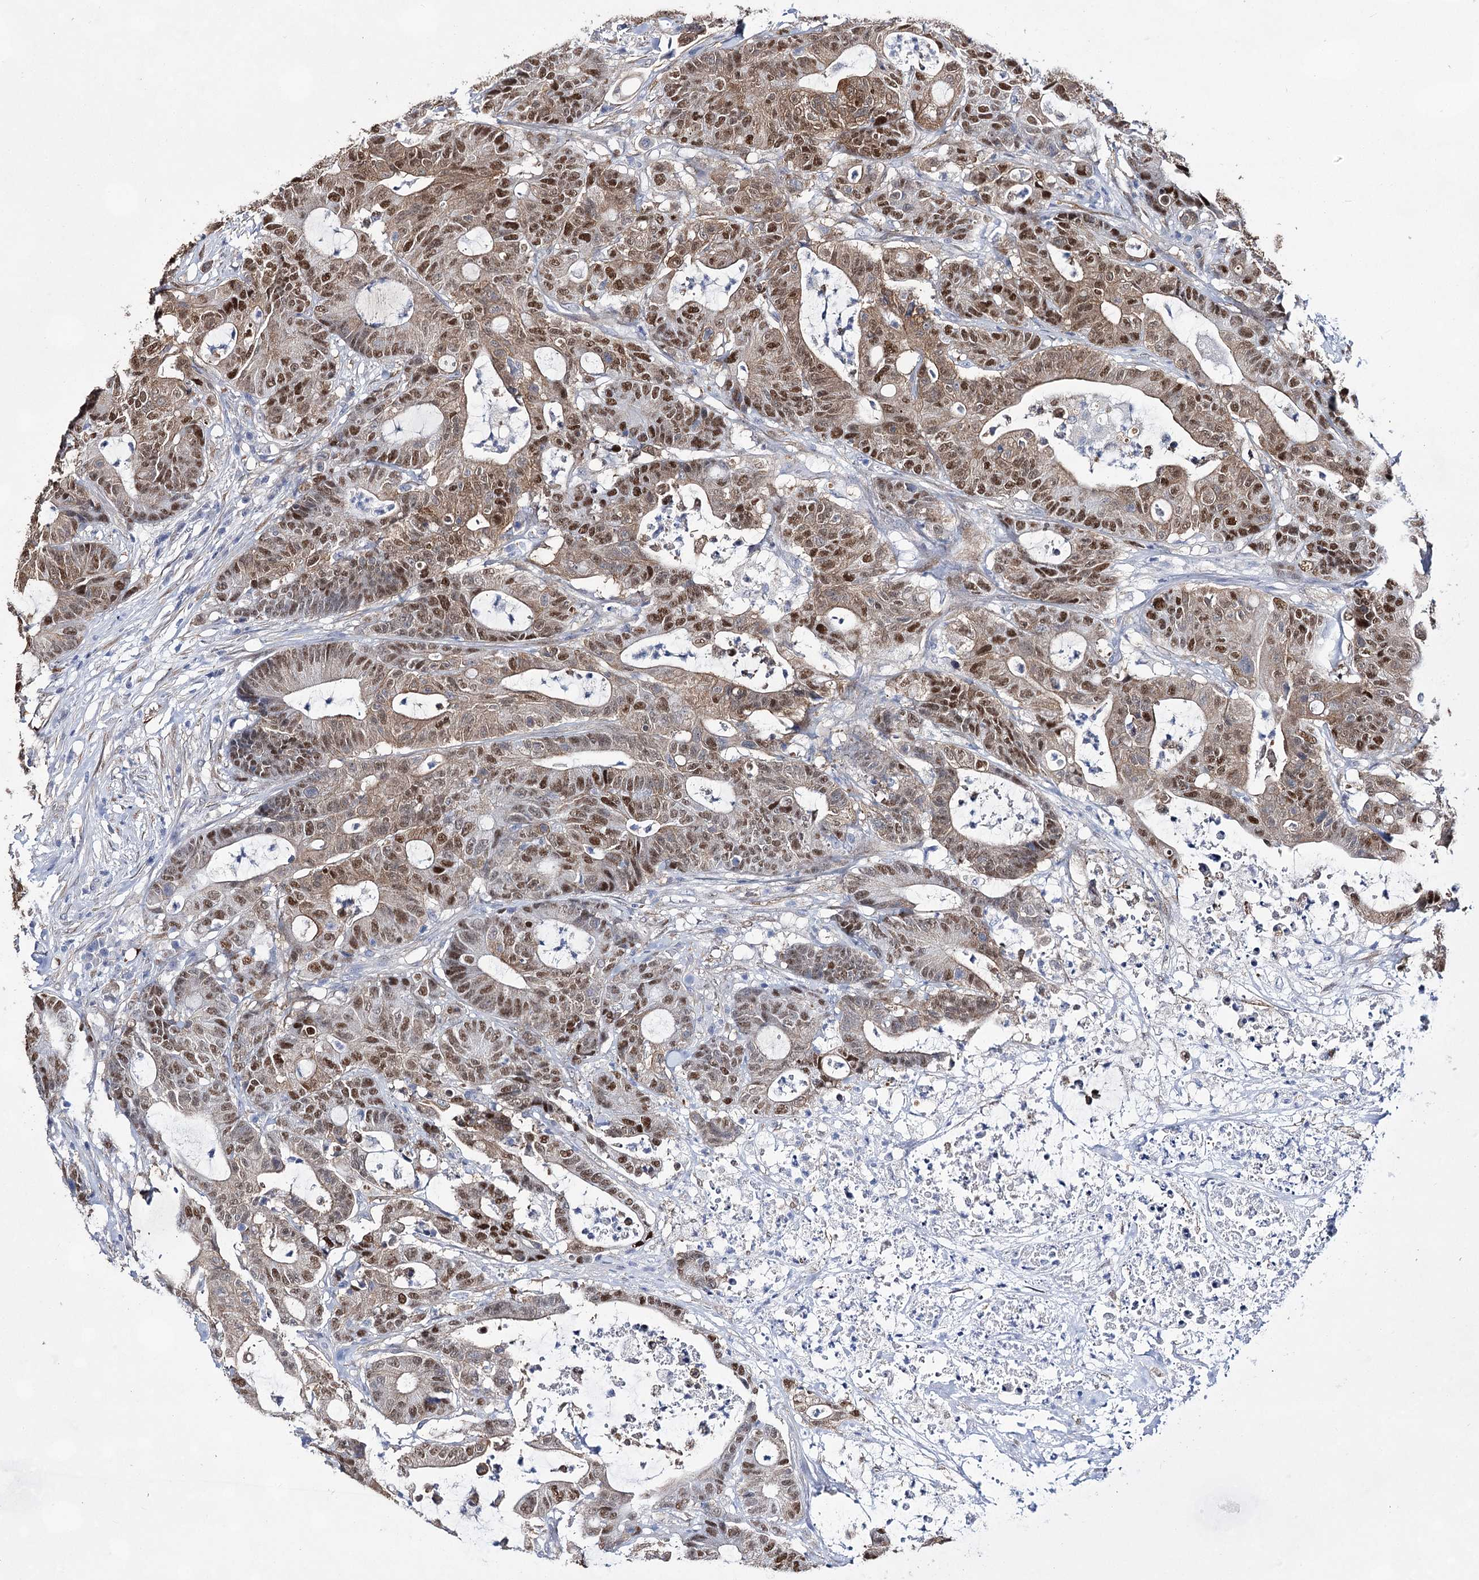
{"staining": {"intensity": "moderate", "quantity": ">75%", "location": "cytoplasmic/membranous,nuclear"}, "tissue": "colorectal cancer", "cell_type": "Tumor cells", "image_type": "cancer", "snomed": [{"axis": "morphology", "description": "Adenocarcinoma, NOS"}, {"axis": "topography", "description": "Colon"}], "caption": "Human colorectal adenocarcinoma stained with a brown dye demonstrates moderate cytoplasmic/membranous and nuclear positive positivity in approximately >75% of tumor cells.", "gene": "UGDH", "patient": {"sex": "female", "age": 84}}